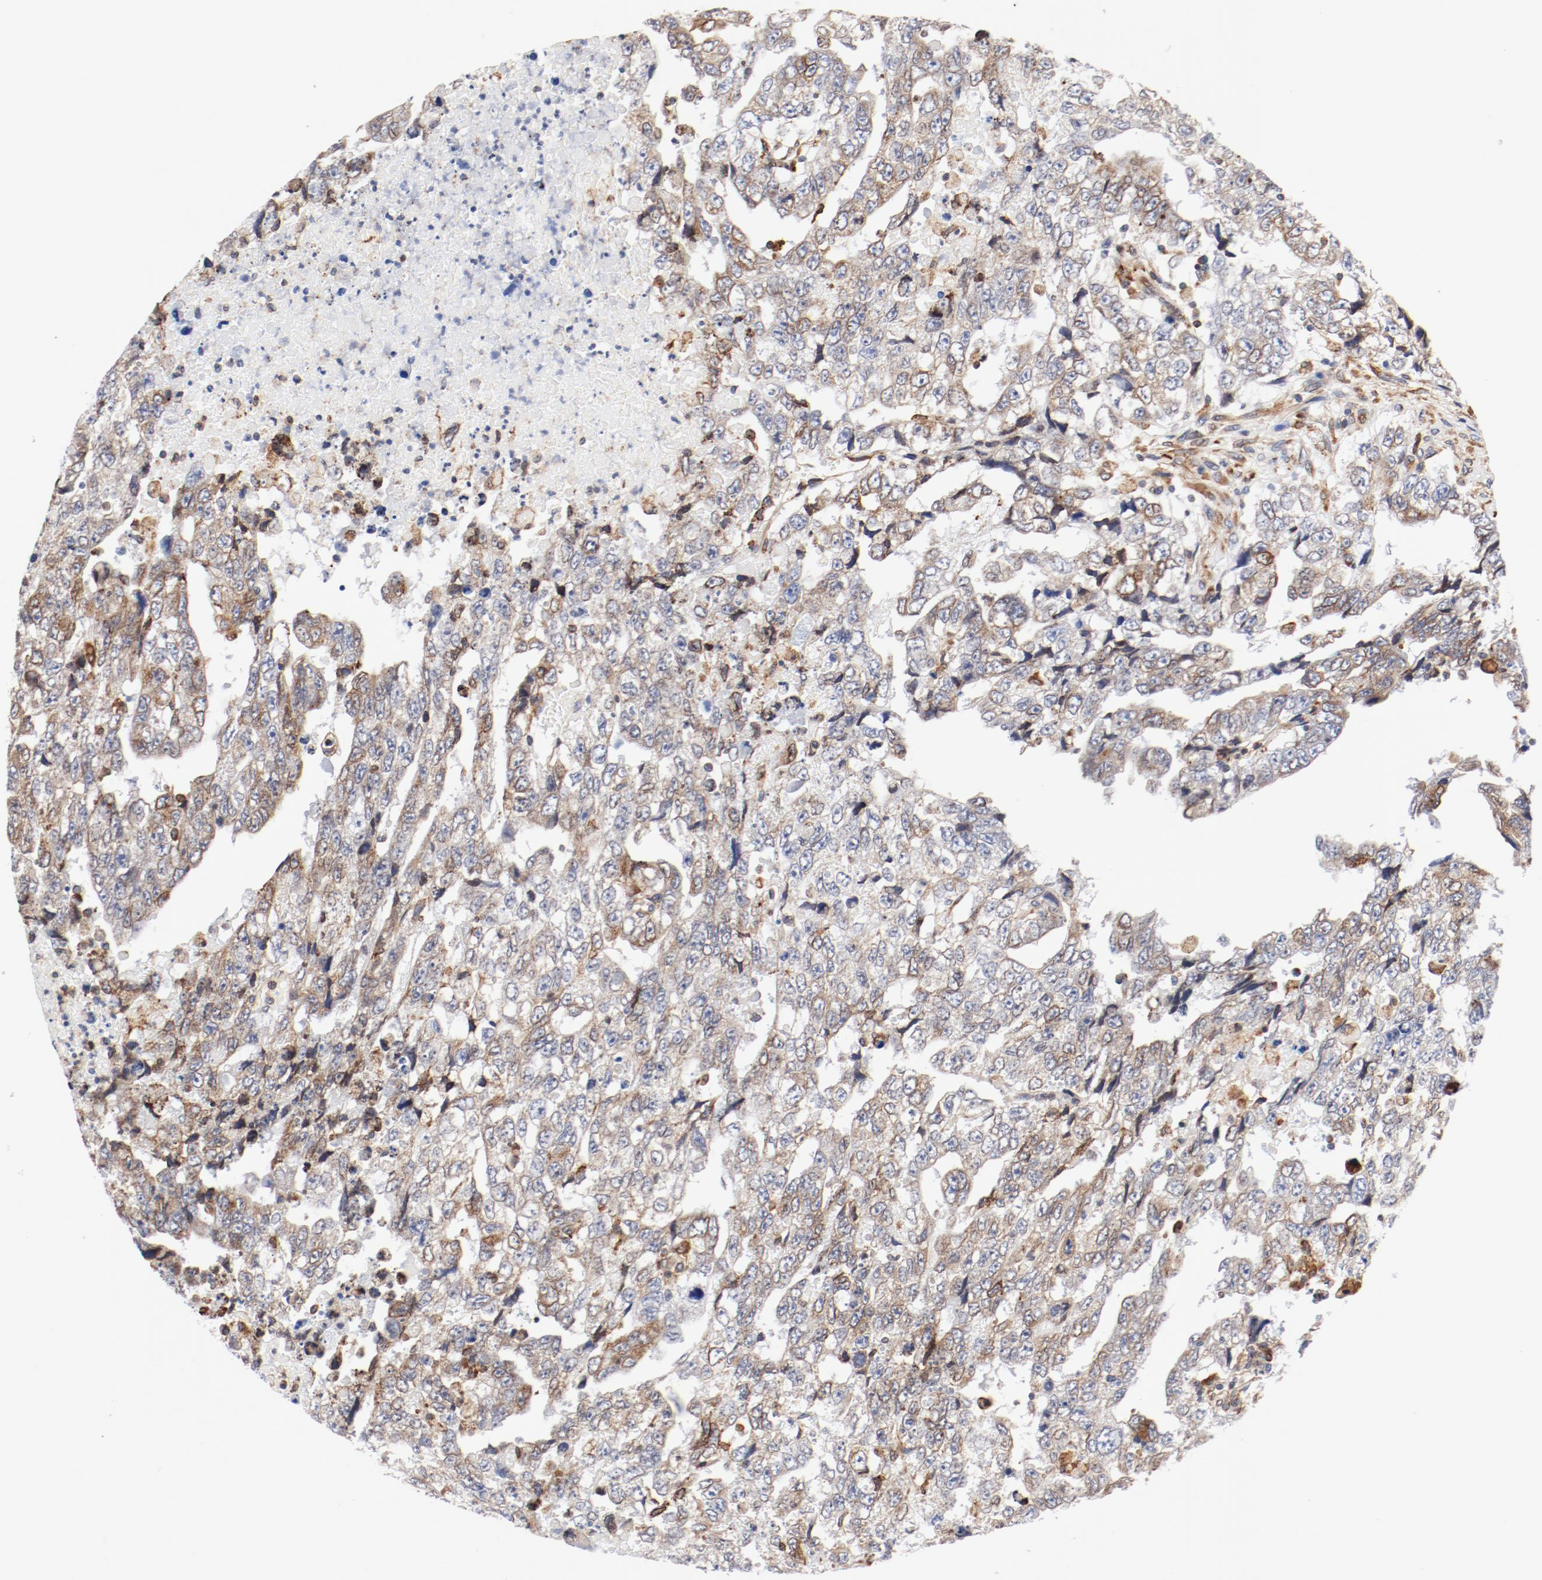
{"staining": {"intensity": "moderate", "quantity": ">75%", "location": "cytoplasmic/membranous"}, "tissue": "testis cancer", "cell_type": "Tumor cells", "image_type": "cancer", "snomed": [{"axis": "morphology", "description": "Carcinoma, Embryonal, NOS"}, {"axis": "topography", "description": "Testis"}], "caption": "Immunohistochemistry (IHC) (DAB (3,3'-diaminobenzidine)) staining of testis embryonal carcinoma demonstrates moderate cytoplasmic/membranous protein staining in about >75% of tumor cells.", "gene": "PDPK1", "patient": {"sex": "male", "age": 36}}